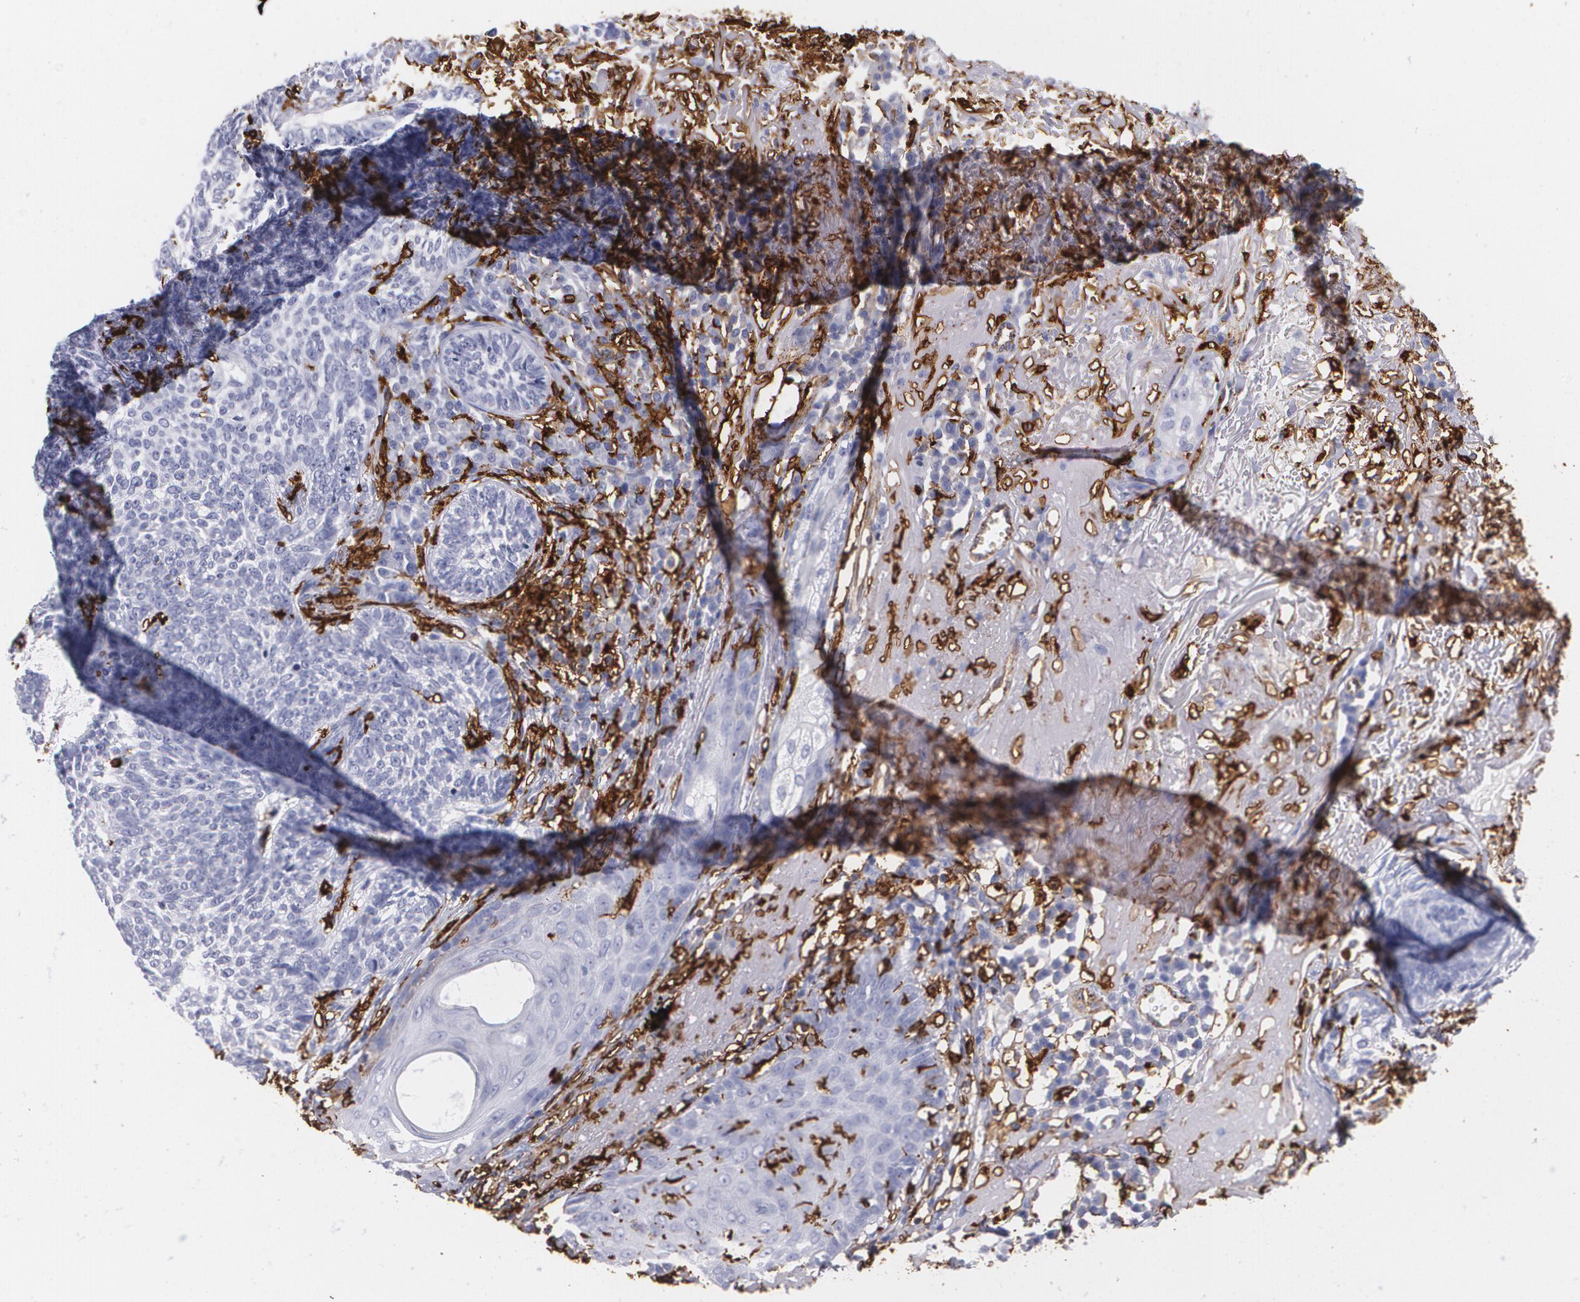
{"staining": {"intensity": "weak", "quantity": "<25%", "location": "cytoplasmic/membranous"}, "tissue": "skin cancer", "cell_type": "Tumor cells", "image_type": "cancer", "snomed": [{"axis": "morphology", "description": "Basal cell carcinoma"}, {"axis": "topography", "description": "Skin"}], "caption": "Histopathology image shows no protein expression in tumor cells of basal cell carcinoma (skin) tissue.", "gene": "HLA-DRA", "patient": {"sex": "female", "age": 89}}